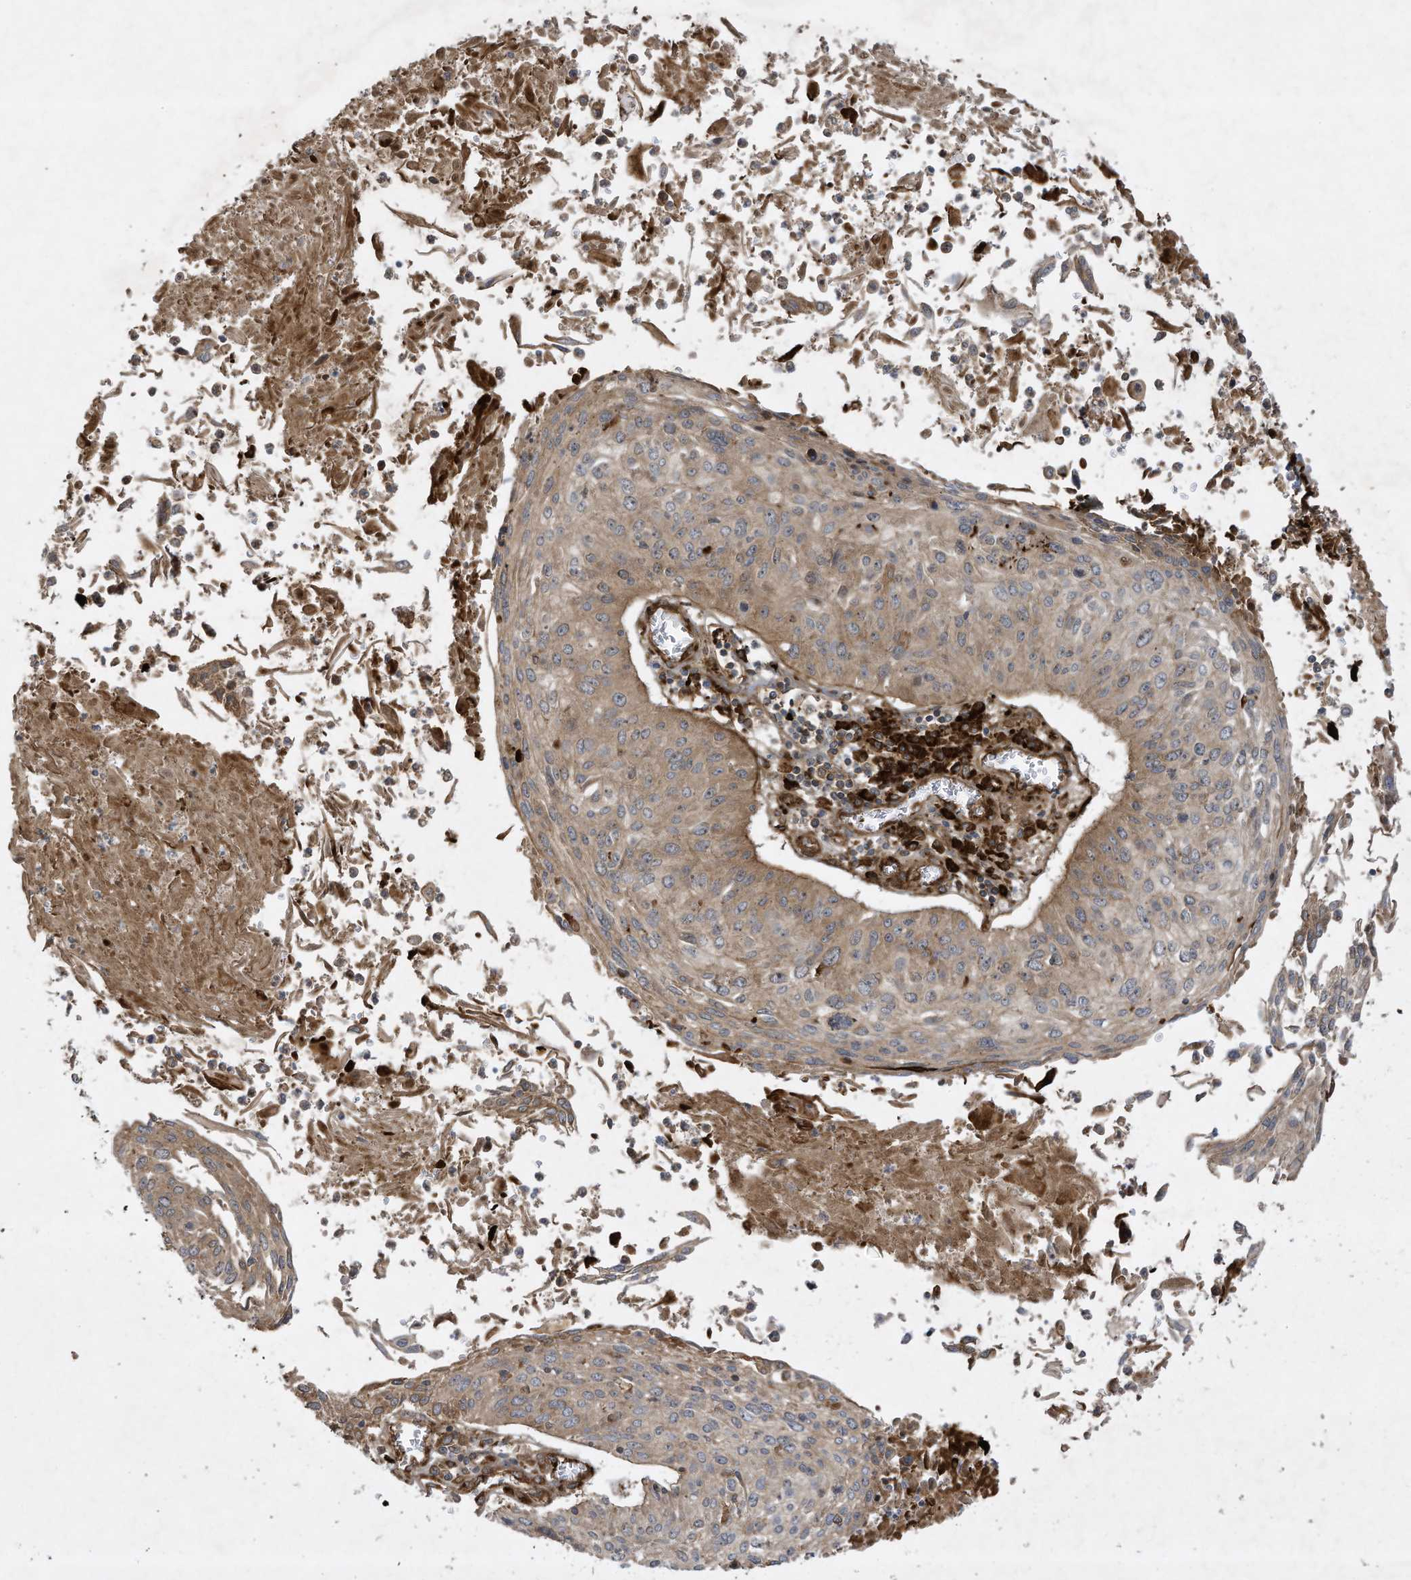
{"staining": {"intensity": "moderate", "quantity": "25%-75%", "location": "cytoplasmic/membranous"}, "tissue": "cervical cancer", "cell_type": "Tumor cells", "image_type": "cancer", "snomed": [{"axis": "morphology", "description": "Squamous cell carcinoma, NOS"}, {"axis": "topography", "description": "Cervix"}], "caption": "Protein analysis of squamous cell carcinoma (cervical) tissue displays moderate cytoplasmic/membranous positivity in approximately 25%-75% of tumor cells.", "gene": "DDIT4", "patient": {"sex": "female", "age": 51}}